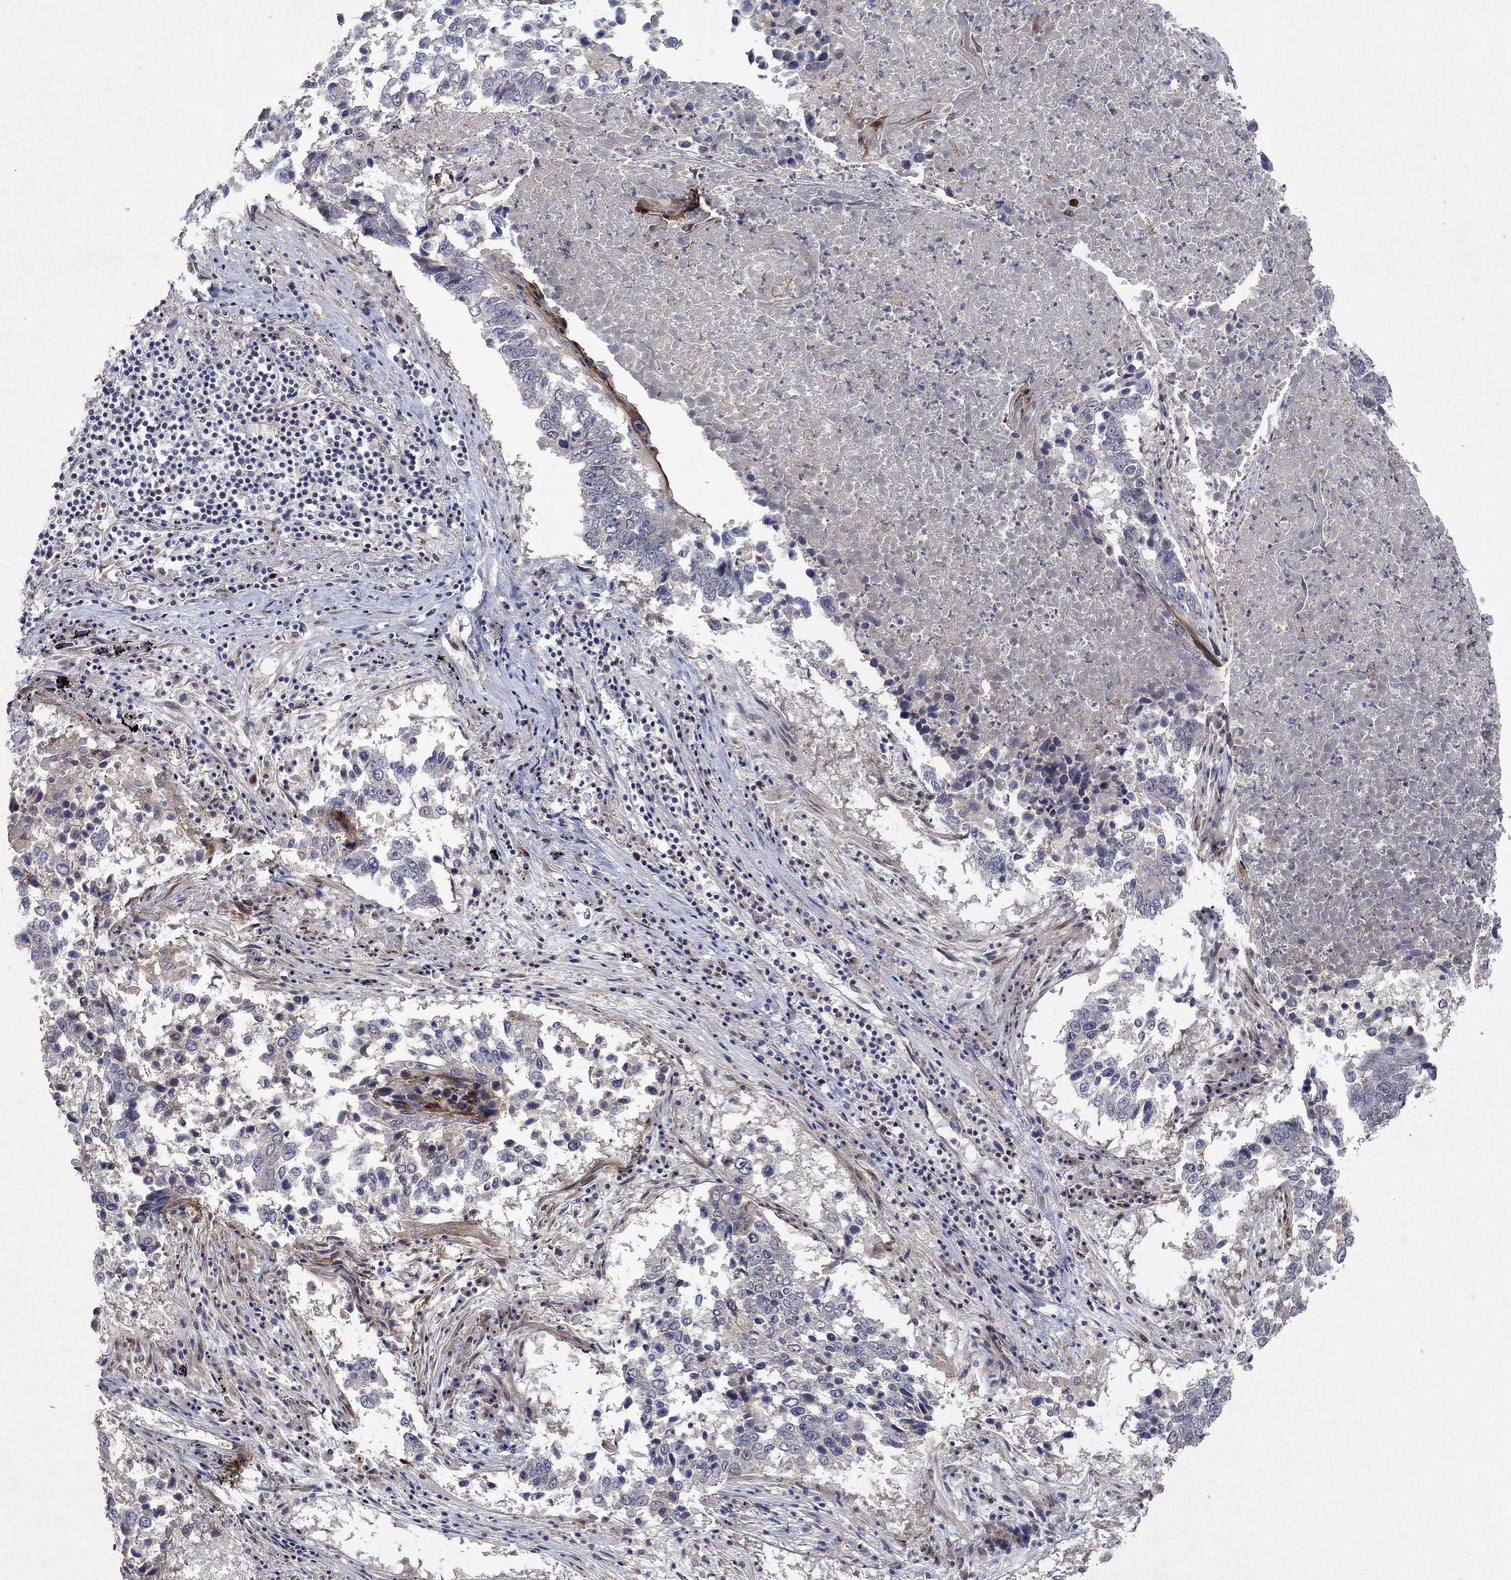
{"staining": {"intensity": "negative", "quantity": "none", "location": "none"}, "tissue": "lung cancer", "cell_type": "Tumor cells", "image_type": "cancer", "snomed": [{"axis": "morphology", "description": "Squamous cell carcinoma, NOS"}, {"axis": "topography", "description": "Lung"}], "caption": "Lung cancer (squamous cell carcinoma) stained for a protein using immunohistochemistry (IHC) shows no staining tumor cells.", "gene": "FRG1", "patient": {"sex": "male", "age": 82}}